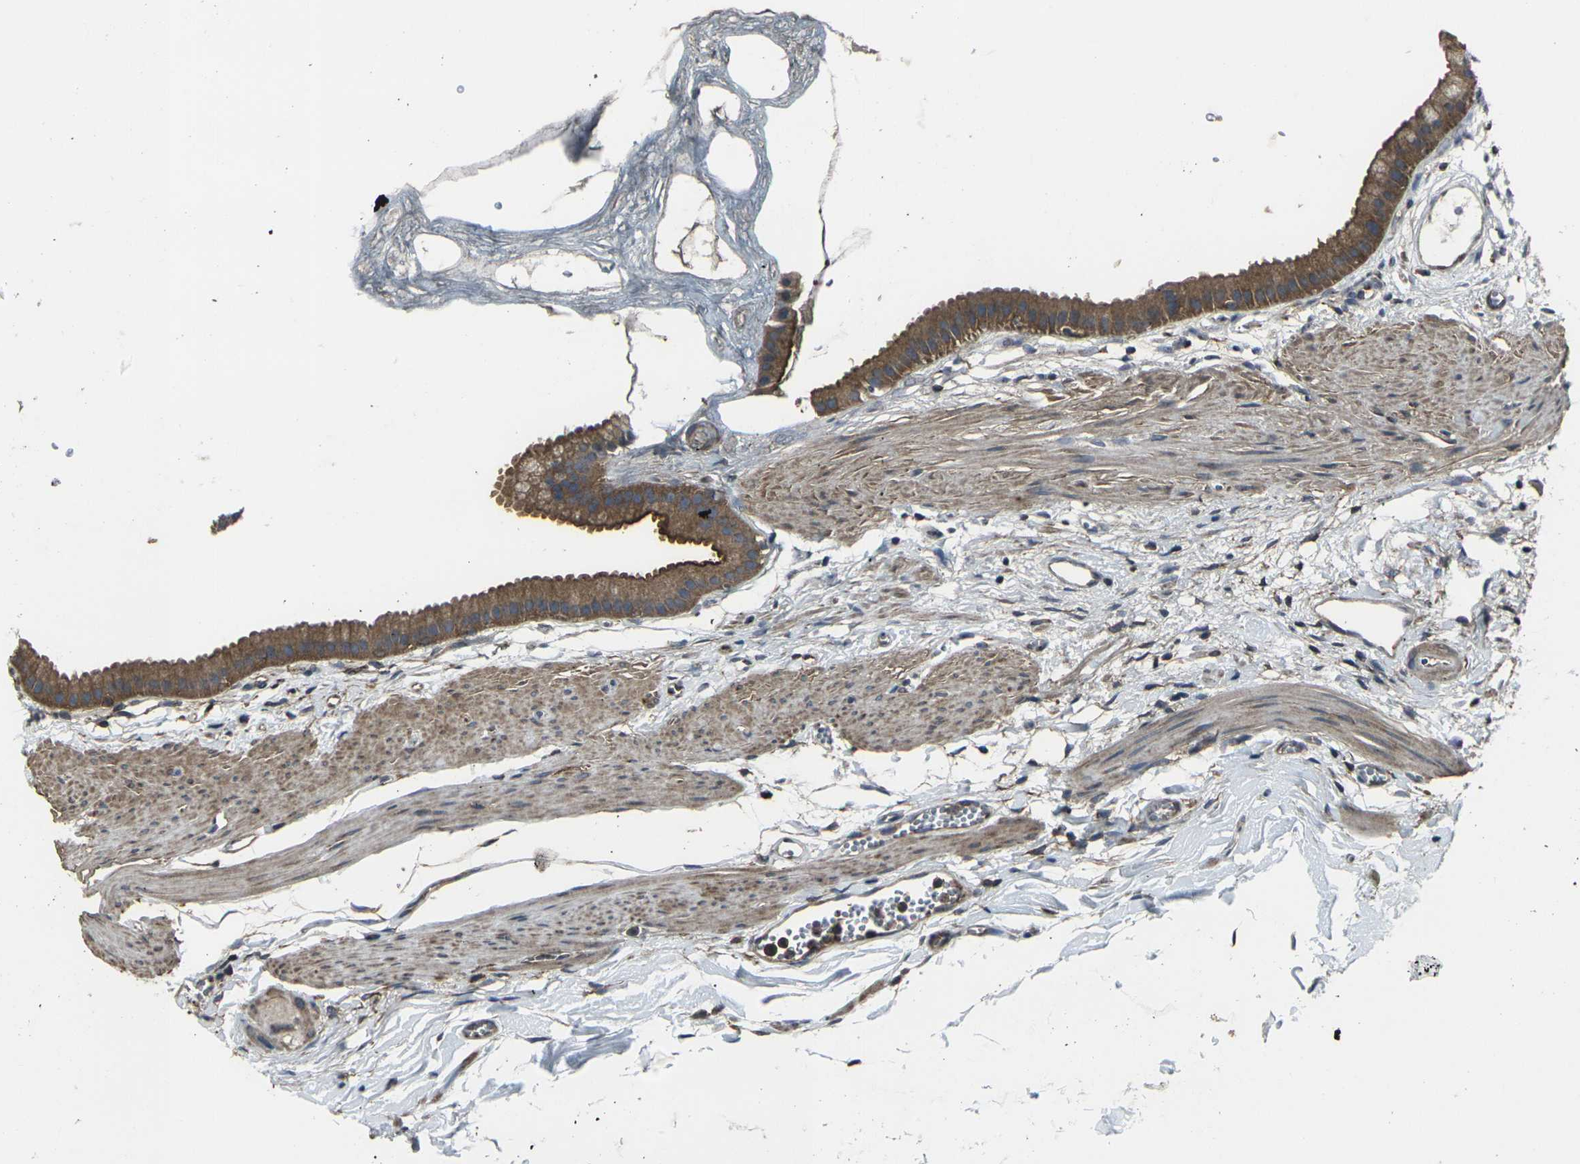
{"staining": {"intensity": "moderate", "quantity": ">75%", "location": "cytoplasmic/membranous"}, "tissue": "gallbladder", "cell_type": "Glandular cells", "image_type": "normal", "snomed": [{"axis": "morphology", "description": "Normal tissue, NOS"}, {"axis": "topography", "description": "Gallbladder"}], "caption": "High-magnification brightfield microscopy of benign gallbladder stained with DAB (brown) and counterstained with hematoxylin (blue). glandular cells exhibit moderate cytoplasmic/membranous staining is seen in about>75% of cells. (Brightfield microscopy of DAB IHC at high magnification).", "gene": "PRKACB", "patient": {"sex": "female", "age": 64}}